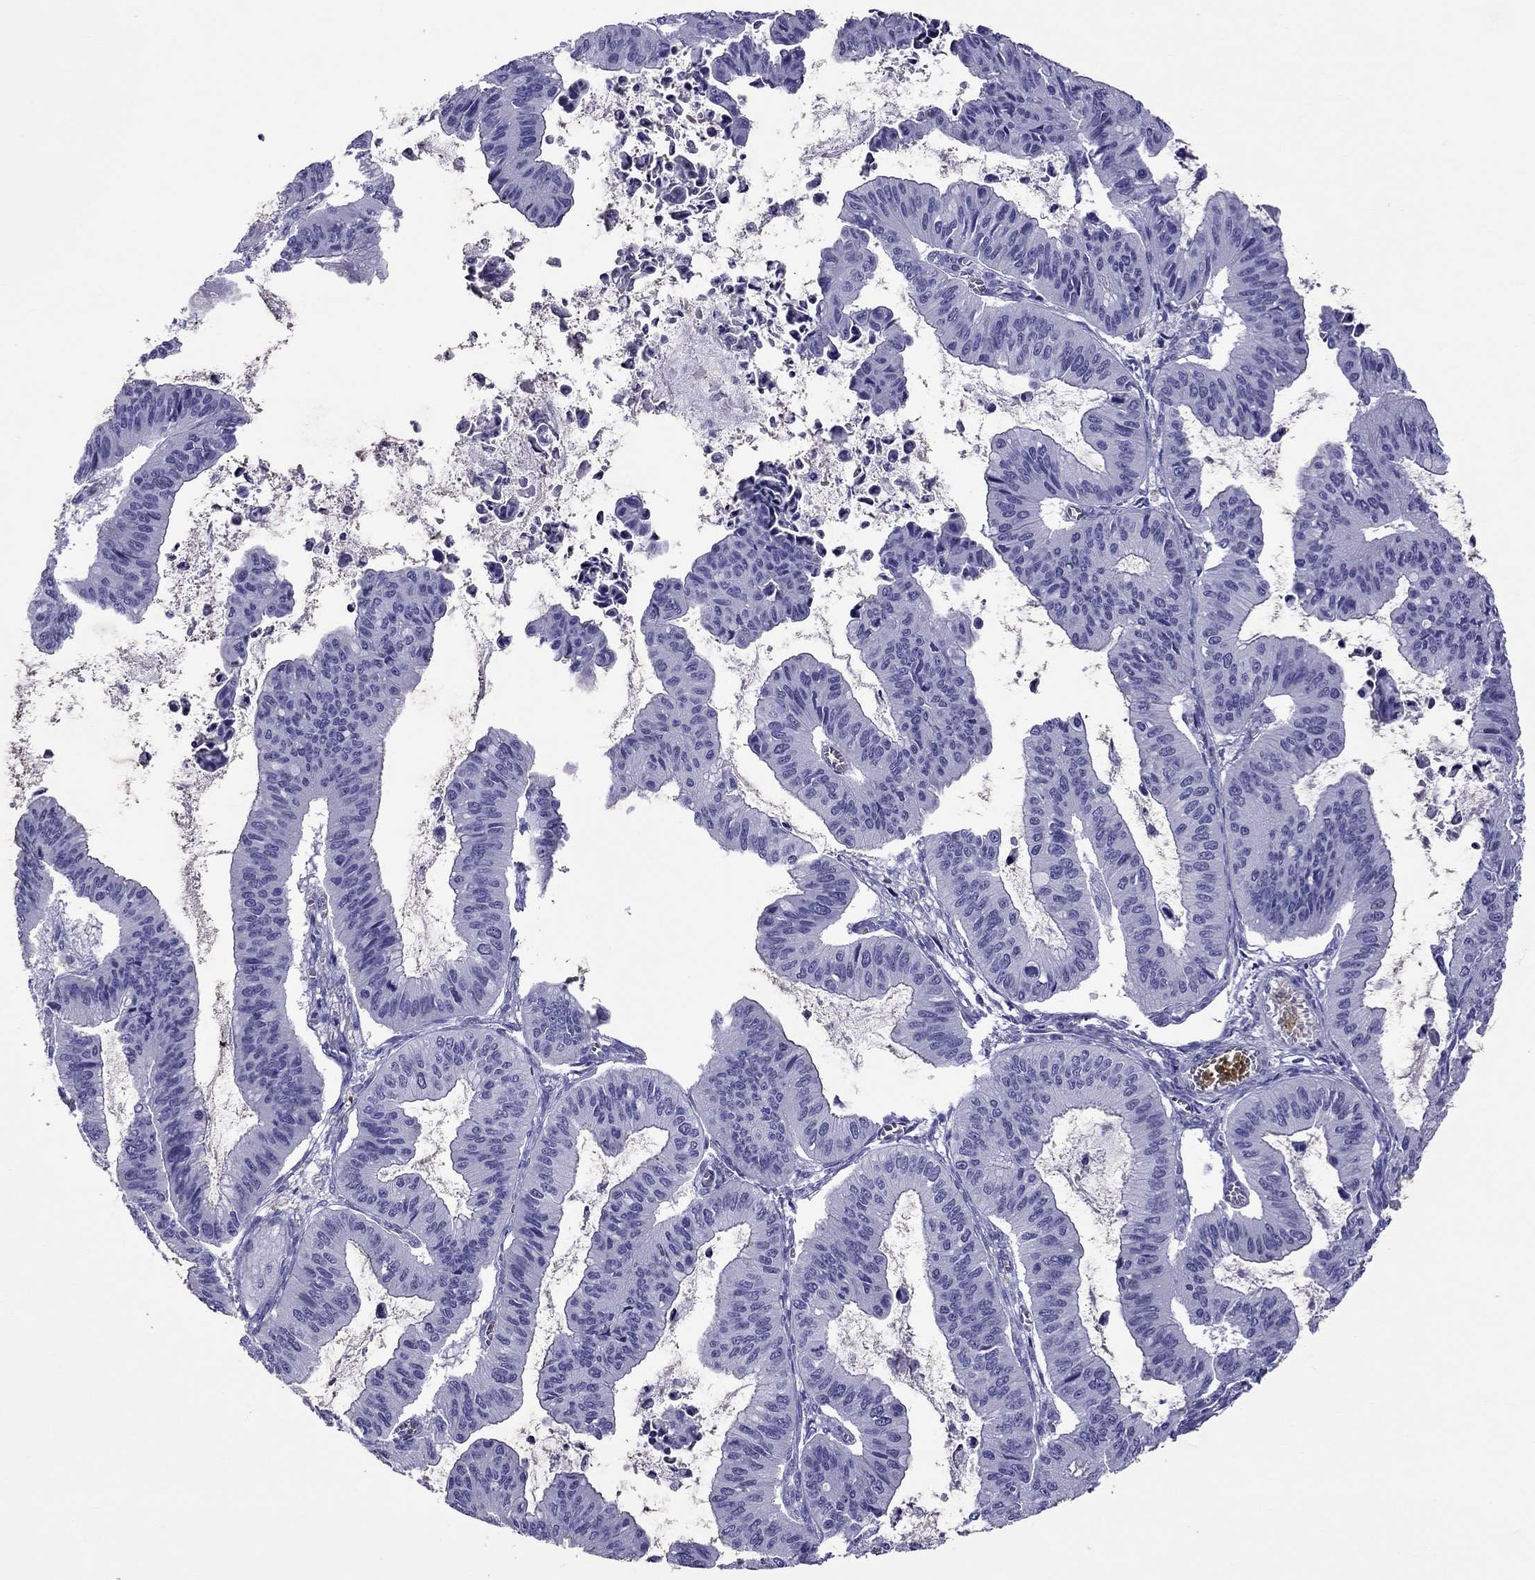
{"staining": {"intensity": "negative", "quantity": "none", "location": "none"}, "tissue": "ovarian cancer", "cell_type": "Tumor cells", "image_type": "cancer", "snomed": [{"axis": "morphology", "description": "Cystadenocarcinoma, mucinous, NOS"}, {"axis": "topography", "description": "Ovary"}], "caption": "Immunohistochemistry of ovarian cancer (mucinous cystadenocarcinoma) shows no staining in tumor cells. Nuclei are stained in blue.", "gene": "SCART1", "patient": {"sex": "female", "age": 72}}